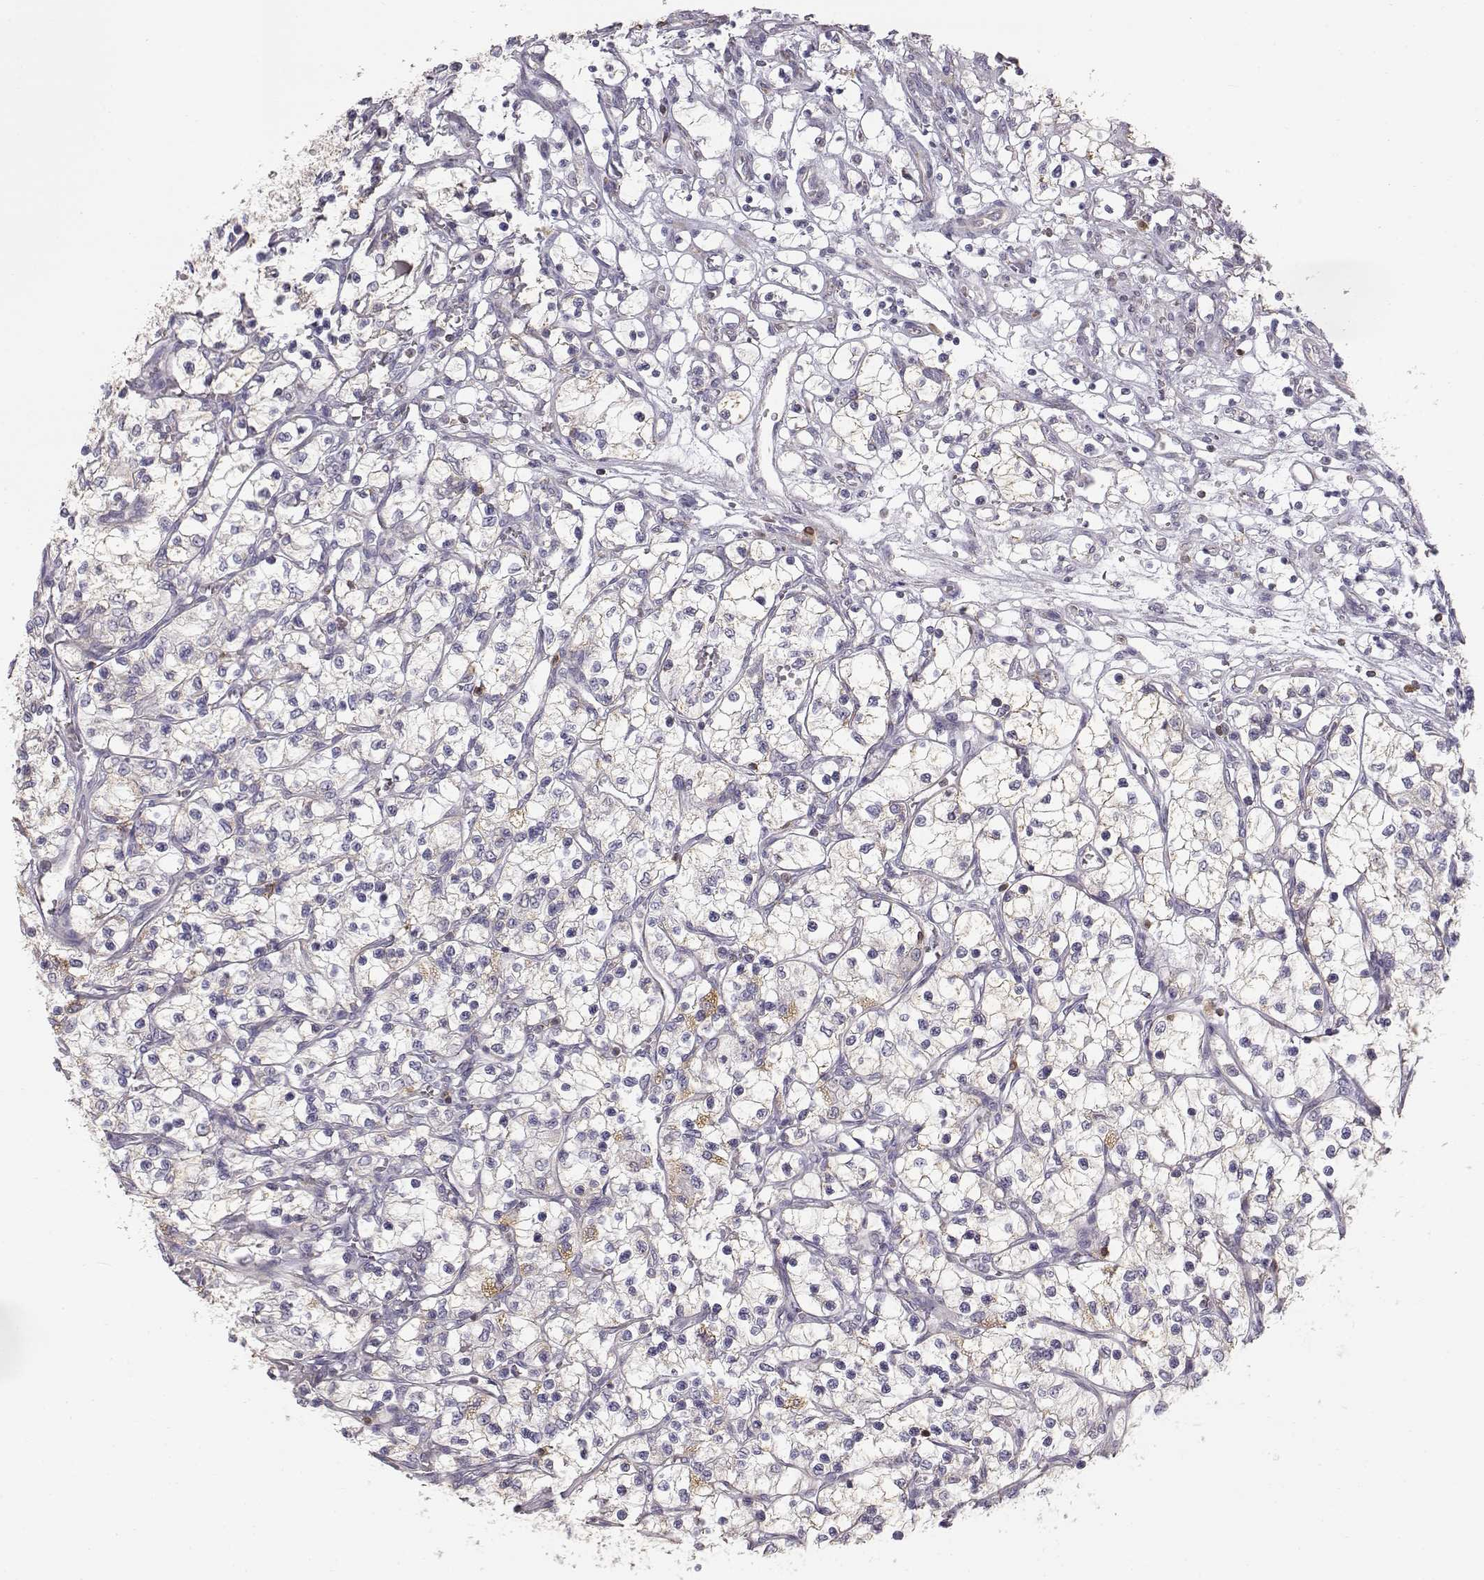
{"staining": {"intensity": "weak", "quantity": ">75%", "location": "cytoplasmic/membranous"}, "tissue": "renal cancer", "cell_type": "Tumor cells", "image_type": "cancer", "snomed": [{"axis": "morphology", "description": "Adenocarcinoma, NOS"}, {"axis": "topography", "description": "Kidney"}], "caption": "Human renal adenocarcinoma stained with a brown dye displays weak cytoplasmic/membranous positive staining in about >75% of tumor cells.", "gene": "GRAP2", "patient": {"sex": "female", "age": 69}}